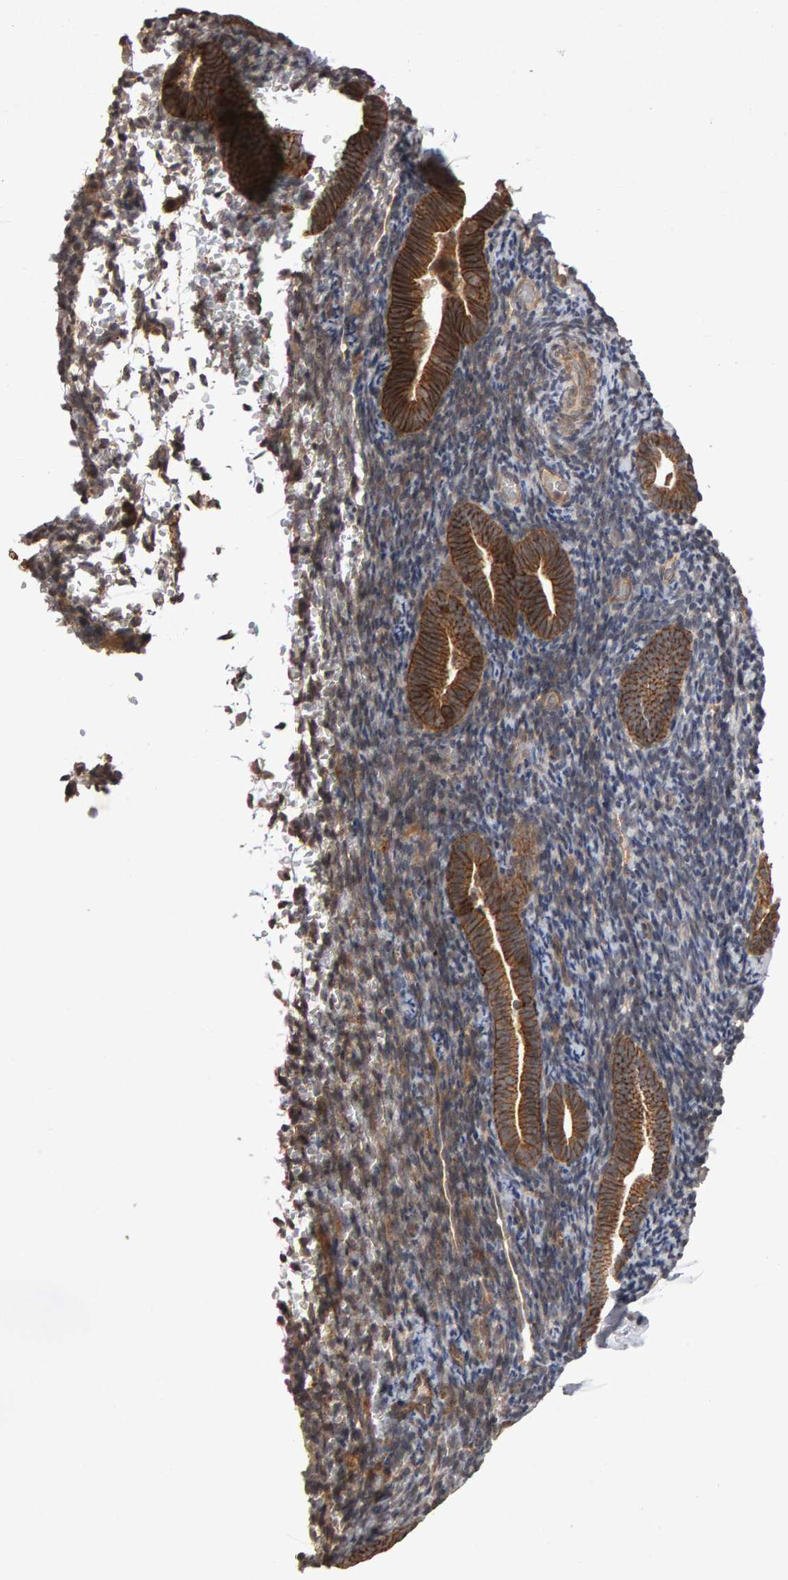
{"staining": {"intensity": "negative", "quantity": "none", "location": "none"}, "tissue": "endometrium", "cell_type": "Cells in endometrial stroma", "image_type": "normal", "snomed": [{"axis": "morphology", "description": "Normal tissue, NOS"}, {"axis": "topography", "description": "Endometrium"}], "caption": "High power microscopy micrograph of an immunohistochemistry (IHC) photomicrograph of normal endometrium, revealing no significant staining in cells in endometrial stroma.", "gene": "SCRIB", "patient": {"sex": "female", "age": 51}}